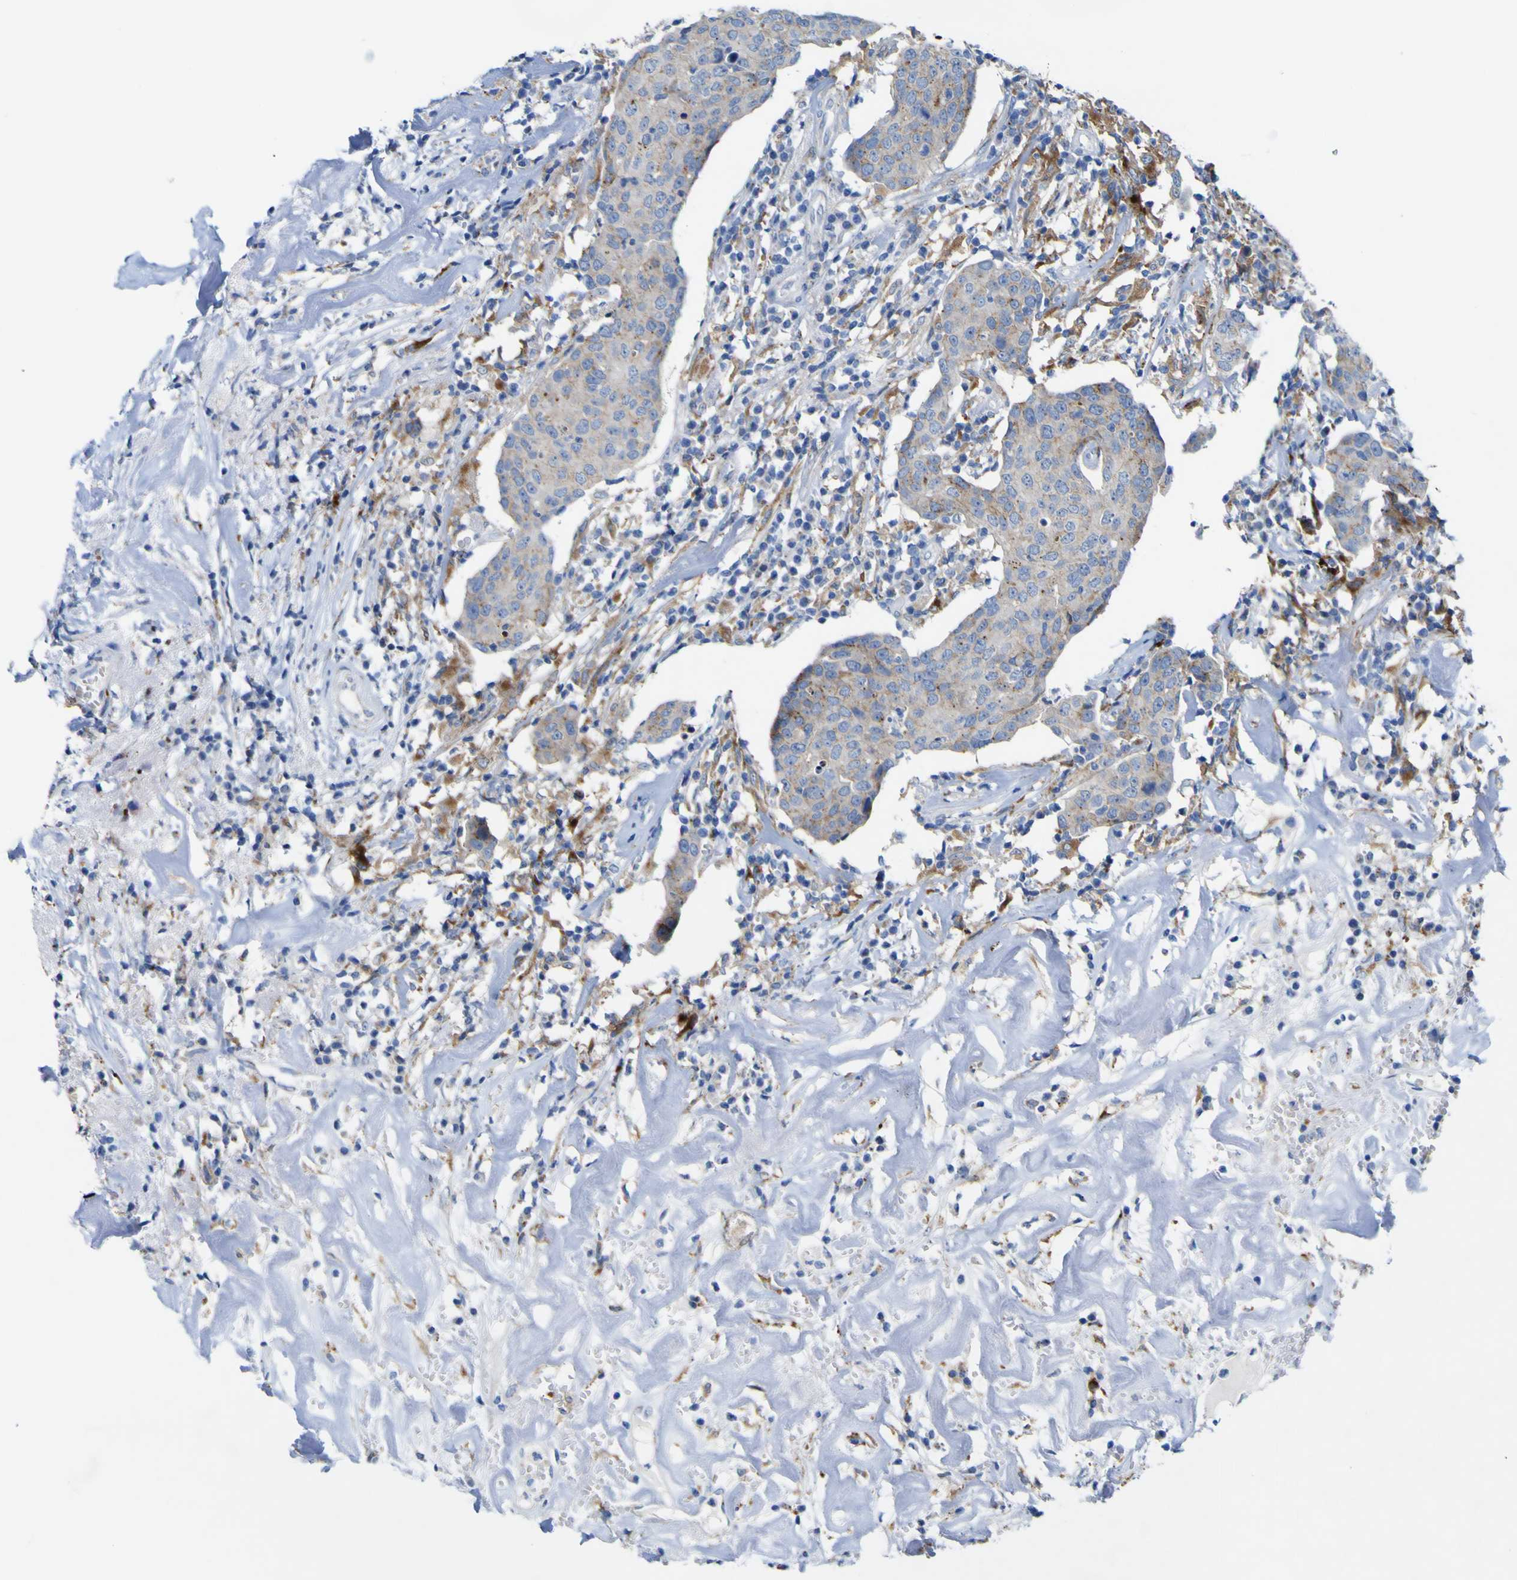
{"staining": {"intensity": "weak", "quantity": "25%-75%", "location": "cytoplasmic/membranous"}, "tissue": "head and neck cancer", "cell_type": "Tumor cells", "image_type": "cancer", "snomed": [{"axis": "morphology", "description": "Adenocarcinoma, NOS"}, {"axis": "topography", "description": "Salivary gland"}, {"axis": "topography", "description": "Head-Neck"}], "caption": "IHC micrograph of human head and neck adenocarcinoma stained for a protein (brown), which shows low levels of weak cytoplasmic/membranous expression in approximately 25%-75% of tumor cells.", "gene": "PTPRF", "patient": {"sex": "female", "age": 65}}